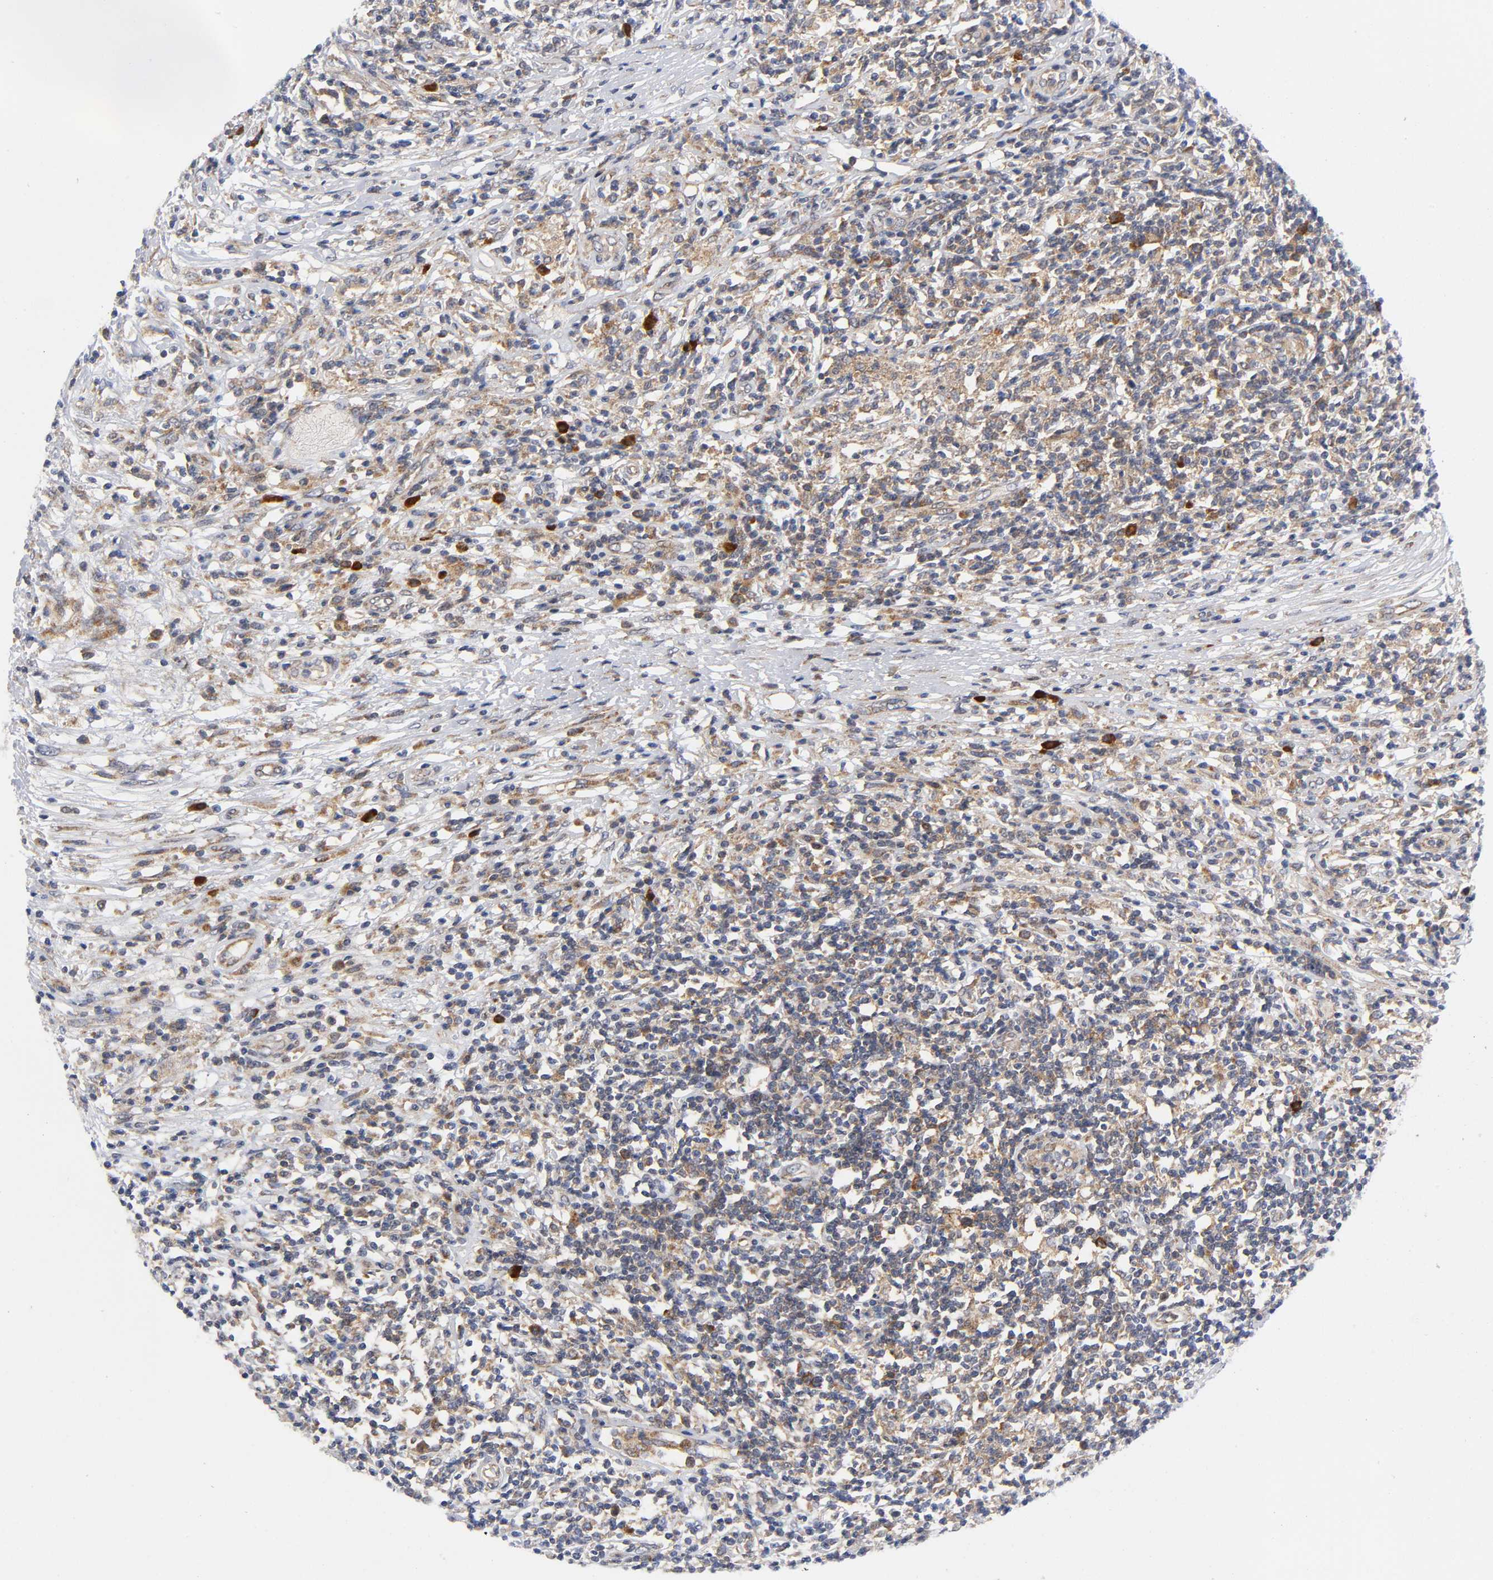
{"staining": {"intensity": "moderate", "quantity": ">75%", "location": "cytoplasmic/membranous"}, "tissue": "lymphoma", "cell_type": "Tumor cells", "image_type": "cancer", "snomed": [{"axis": "morphology", "description": "Malignant lymphoma, non-Hodgkin's type, High grade"}, {"axis": "topography", "description": "Lymph node"}], "caption": "Immunohistochemistry (IHC) (DAB (3,3'-diaminobenzidine)) staining of human lymphoma exhibits moderate cytoplasmic/membranous protein staining in approximately >75% of tumor cells.", "gene": "EIF5", "patient": {"sex": "female", "age": 84}}